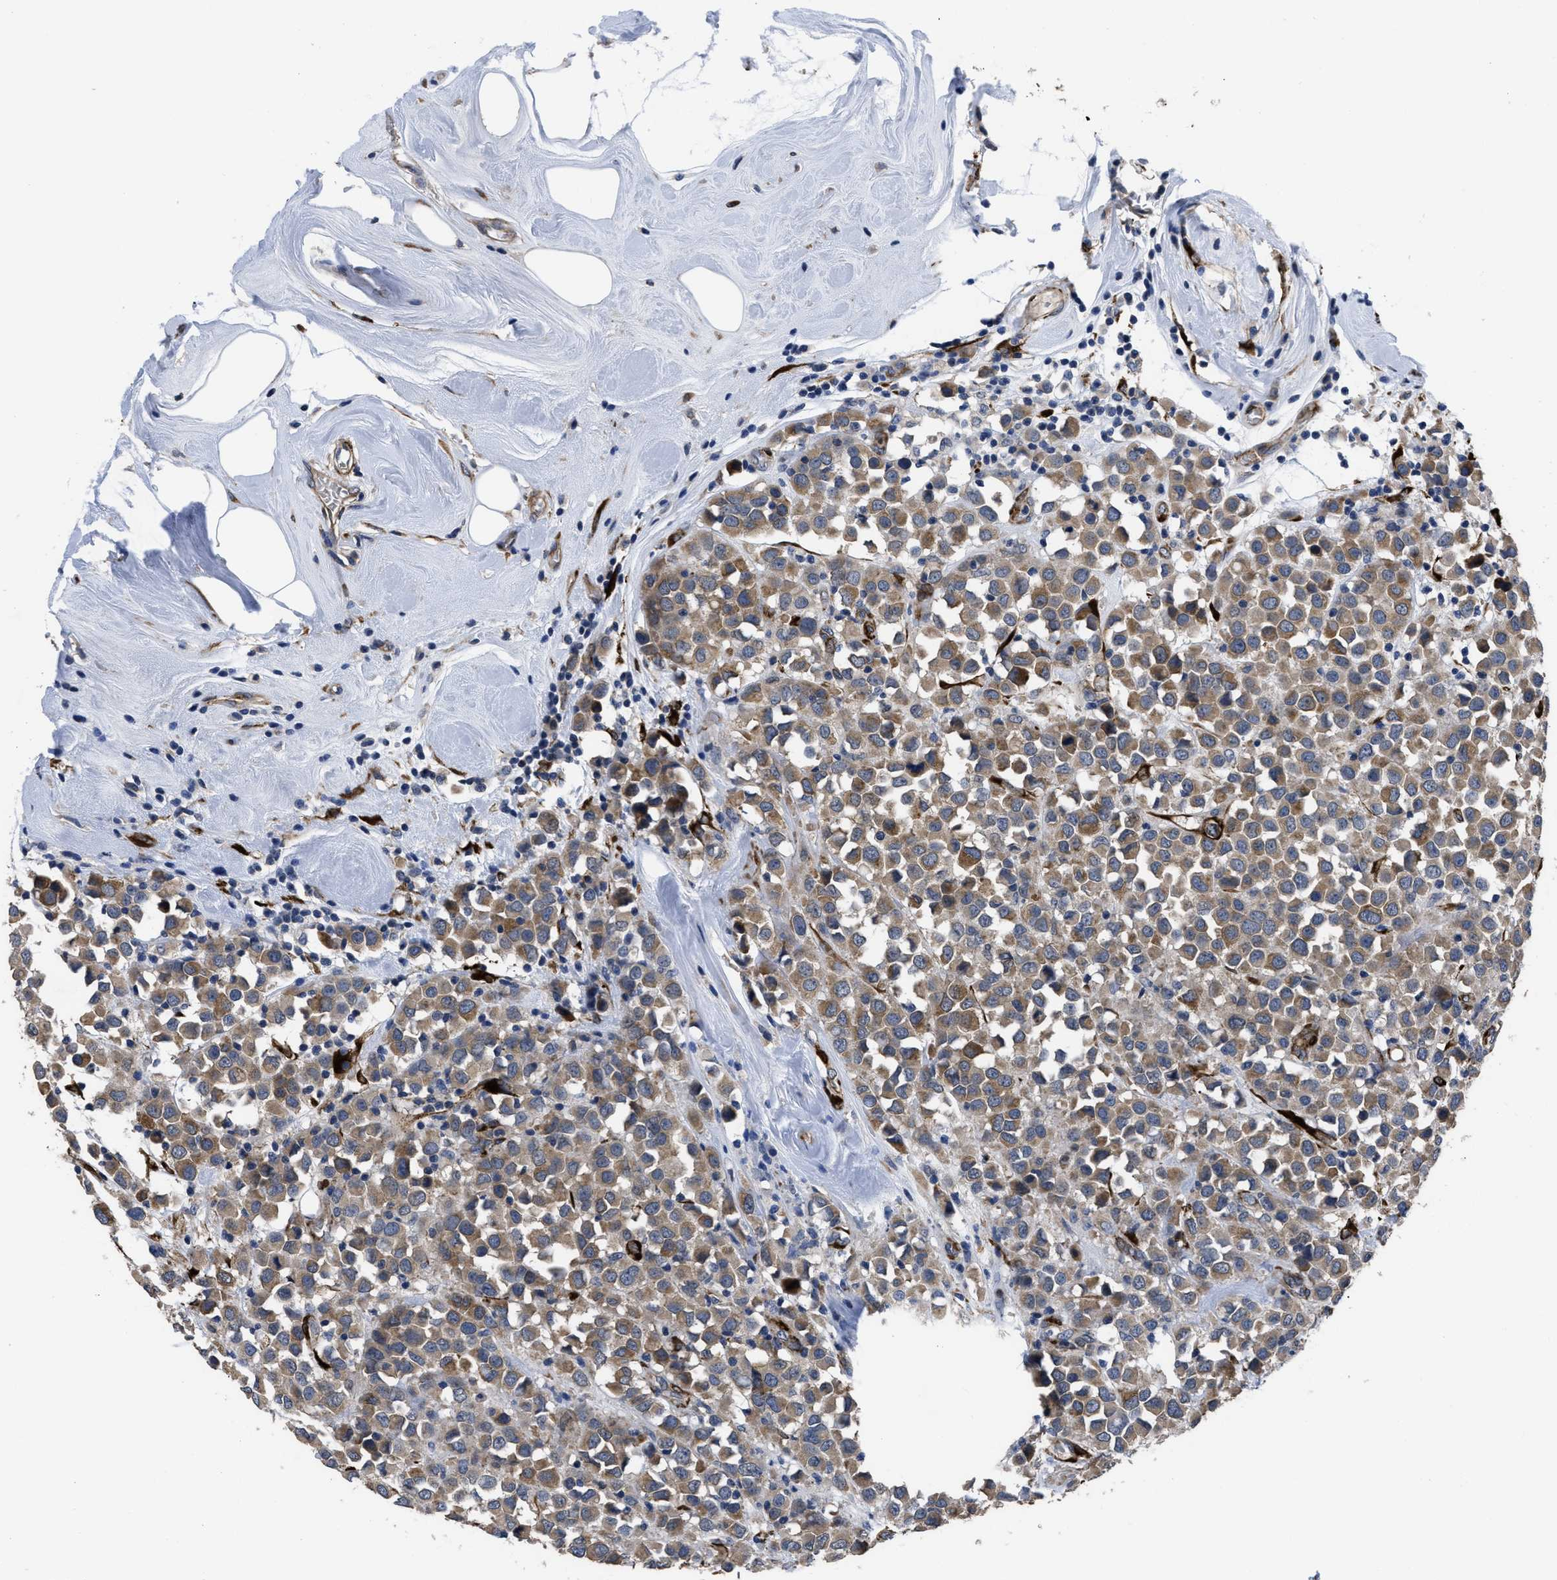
{"staining": {"intensity": "moderate", "quantity": ">75%", "location": "cytoplasmic/membranous"}, "tissue": "breast cancer", "cell_type": "Tumor cells", "image_type": "cancer", "snomed": [{"axis": "morphology", "description": "Duct carcinoma"}, {"axis": "topography", "description": "Breast"}], "caption": "Immunohistochemical staining of human infiltrating ductal carcinoma (breast) demonstrates medium levels of moderate cytoplasmic/membranous staining in approximately >75% of tumor cells.", "gene": "SQLE", "patient": {"sex": "female", "age": 61}}